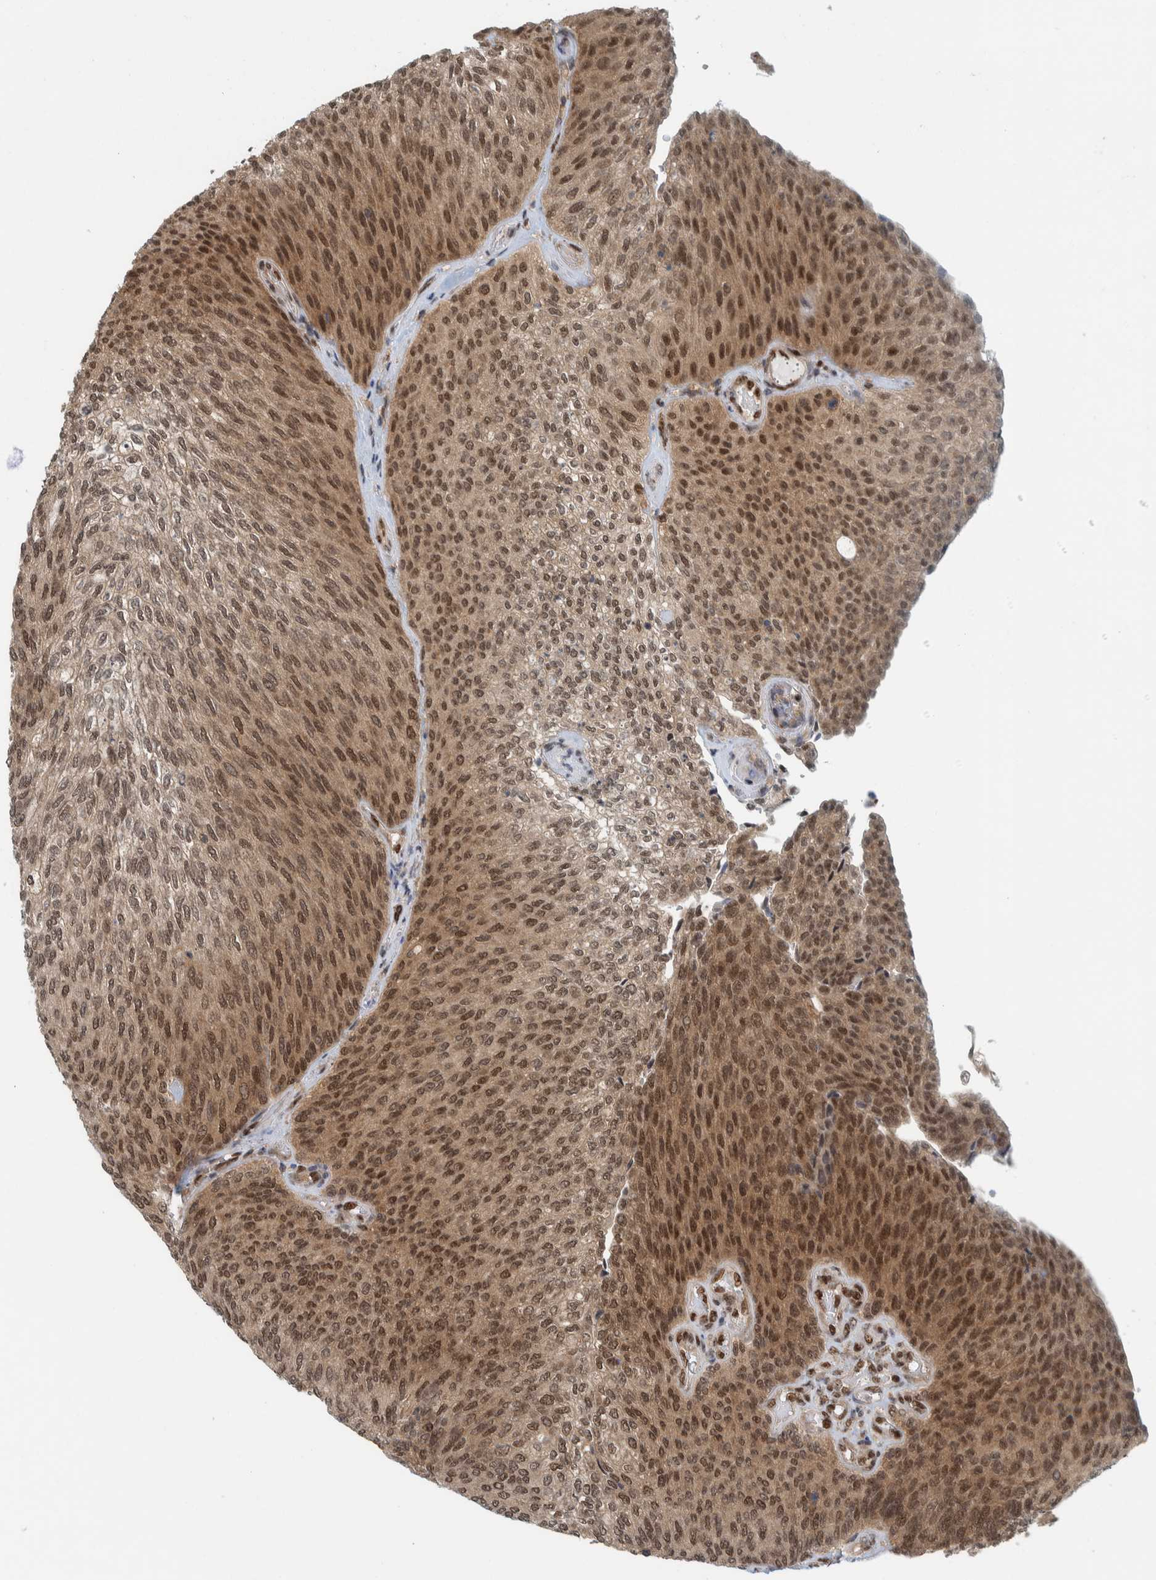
{"staining": {"intensity": "moderate", "quantity": ">75%", "location": "cytoplasmic/membranous,nuclear"}, "tissue": "urothelial cancer", "cell_type": "Tumor cells", "image_type": "cancer", "snomed": [{"axis": "morphology", "description": "Urothelial carcinoma, Low grade"}, {"axis": "topography", "description": "Urinary bladder"}], "caption": "This micrograph reveals IHC staining of human low-grade urothelial carcinoma, with medium moderate cytoplasmic/membranous and nuclear expression in approximately >75% of tumor cells.", "gene": "COPS3", "patient": {"sex": "female", "age": 79}}